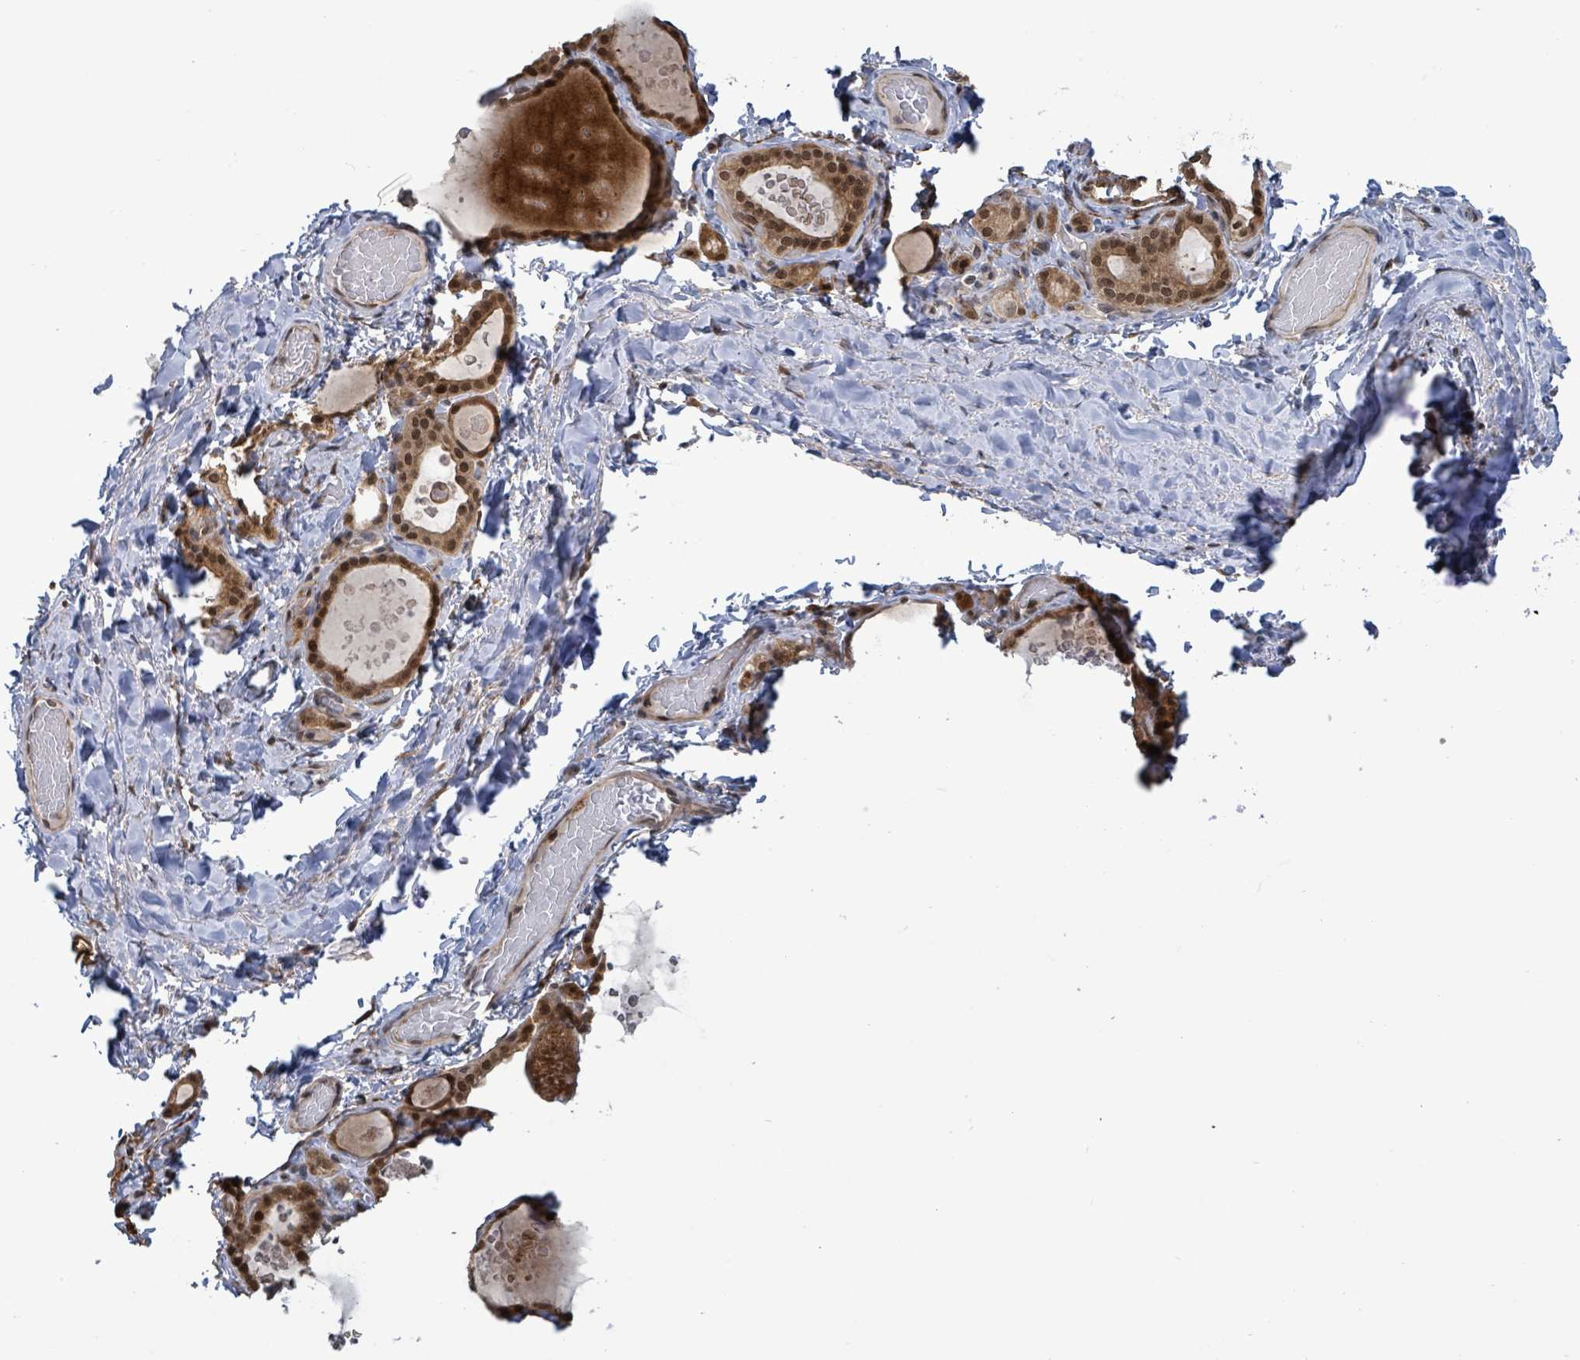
{"staining": {"intensity": "moderate", "quantity": ">75%", "location": "cytoplasmic/membranous,nuclear"}, "tissue": "thyroid gland", "cell_type": "Glandular cells", "image_type": "normal", "snomed": [{"axis": "morphology", "description": "Normal tissue, NOS"}, {"axis": "topography", "description": "Thyroid gland"}], "caption": "Protein positivity by immunohistochemistry (IHC) shows moderate cytoplasmic/membranous,nuclear staining in approximately >75% of glandular cells in benign thyroid gland. The staining was performed using DAB to visualize the protein expression in brown, while the nuclei were stained in blue with hematoxylin (Magnification: 20x).", "gene": "FBXO6", "patient": {"sex": "female", "age": 46}}